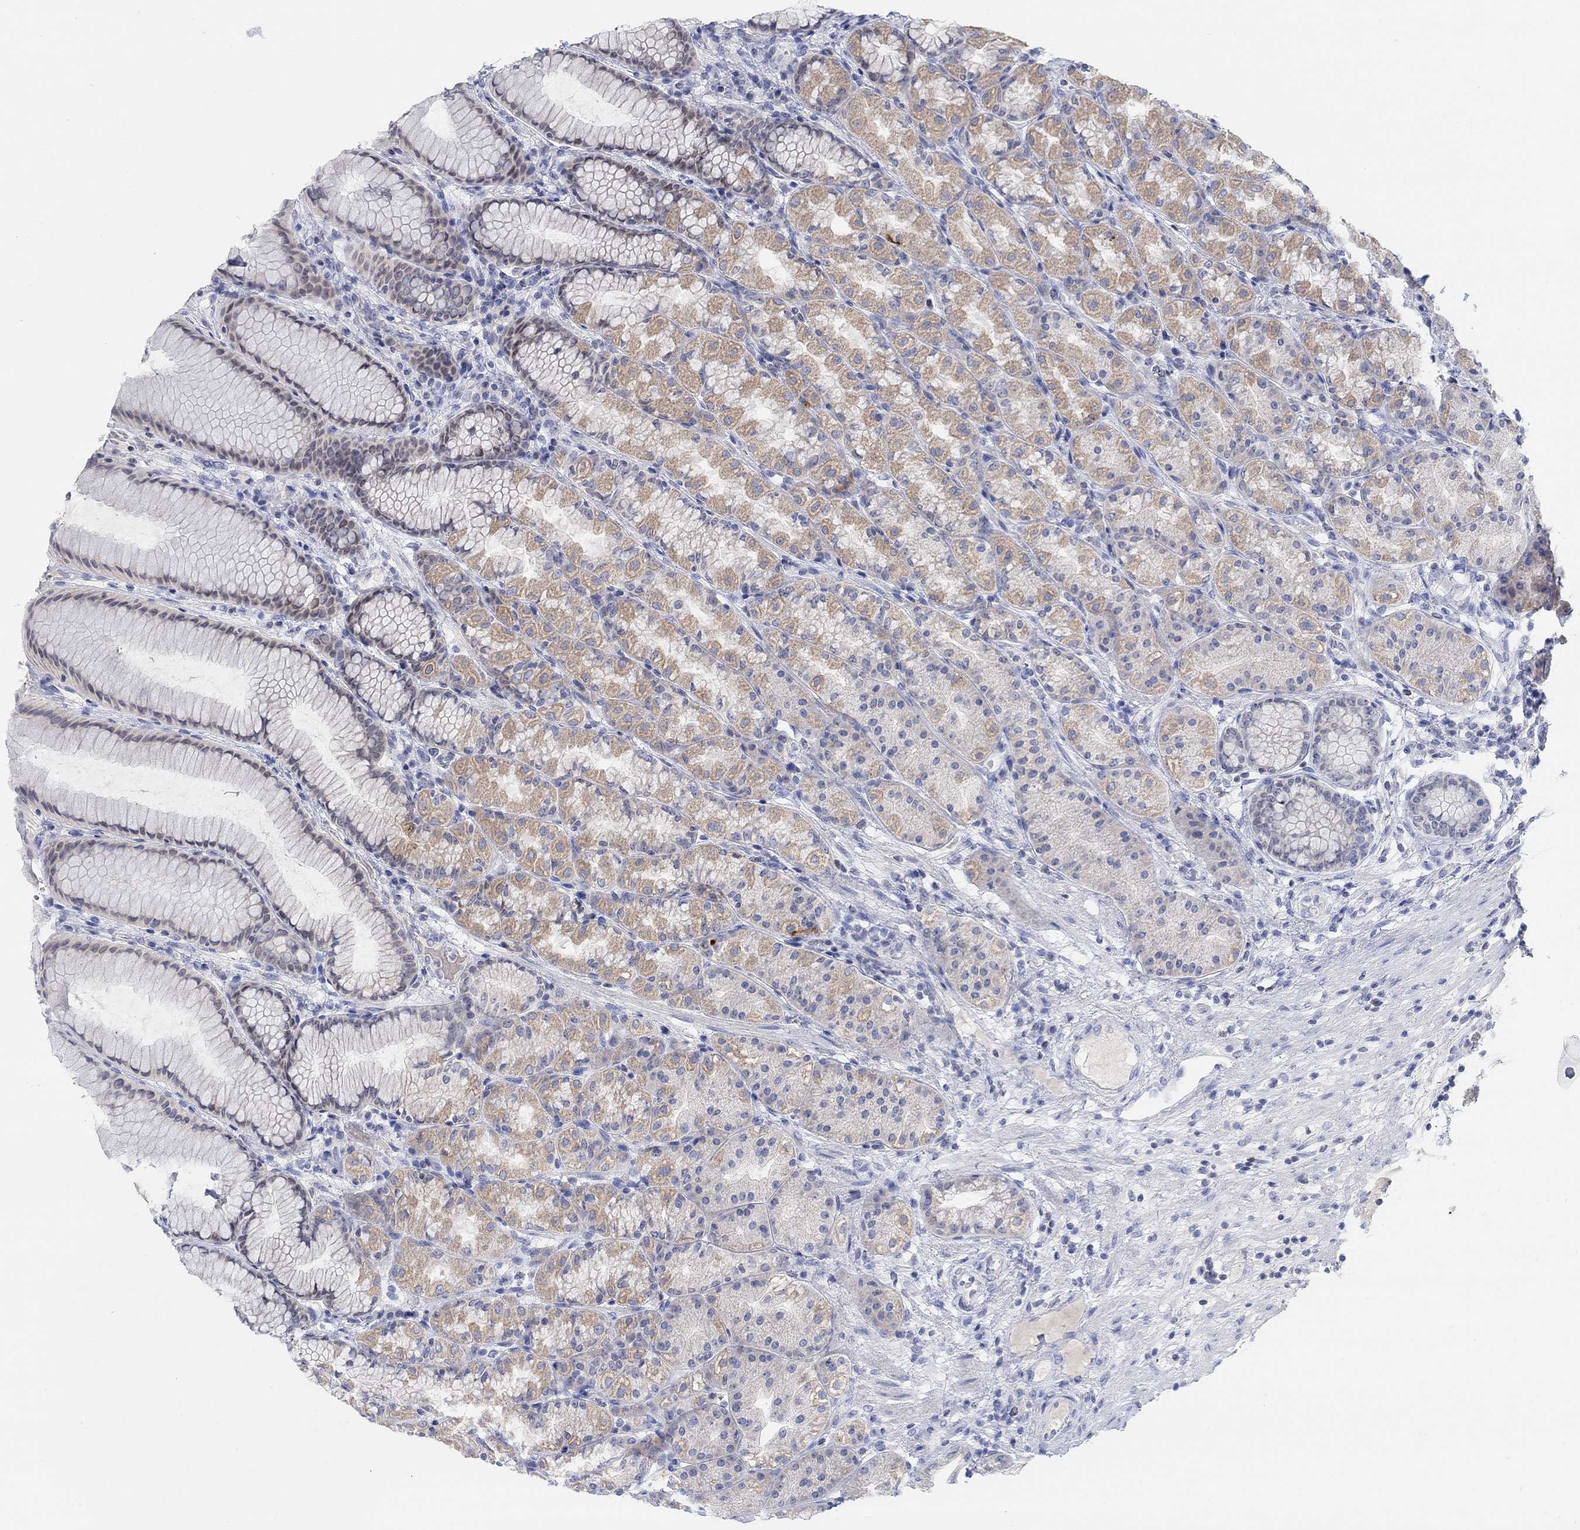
{"staining": {"intensity": "moderate", "quantity": "25%-75%", "location": "cytoplasmic/membranous"}, "tissue": "stomach", "cell_type": "Glandular cells", "image_type": "normal", "snomed": [{"axis": "morphology", "description": "Normal tissue, NOS"}, {"axis": "morphology", "description": "Adenocarcinoma, NOS"}, {"axis": "topography", "description": "Stomach"}], "caption": "The micrograph displays immunohistochemical staining of unremarkable stomach. There is moderate cytoplasmic/membranous positivity is appreciated in approximately 25%-75% of glandular cells.", "gene": "ATP6V1E2", "patient": {"sex": "female", "age": 79}}